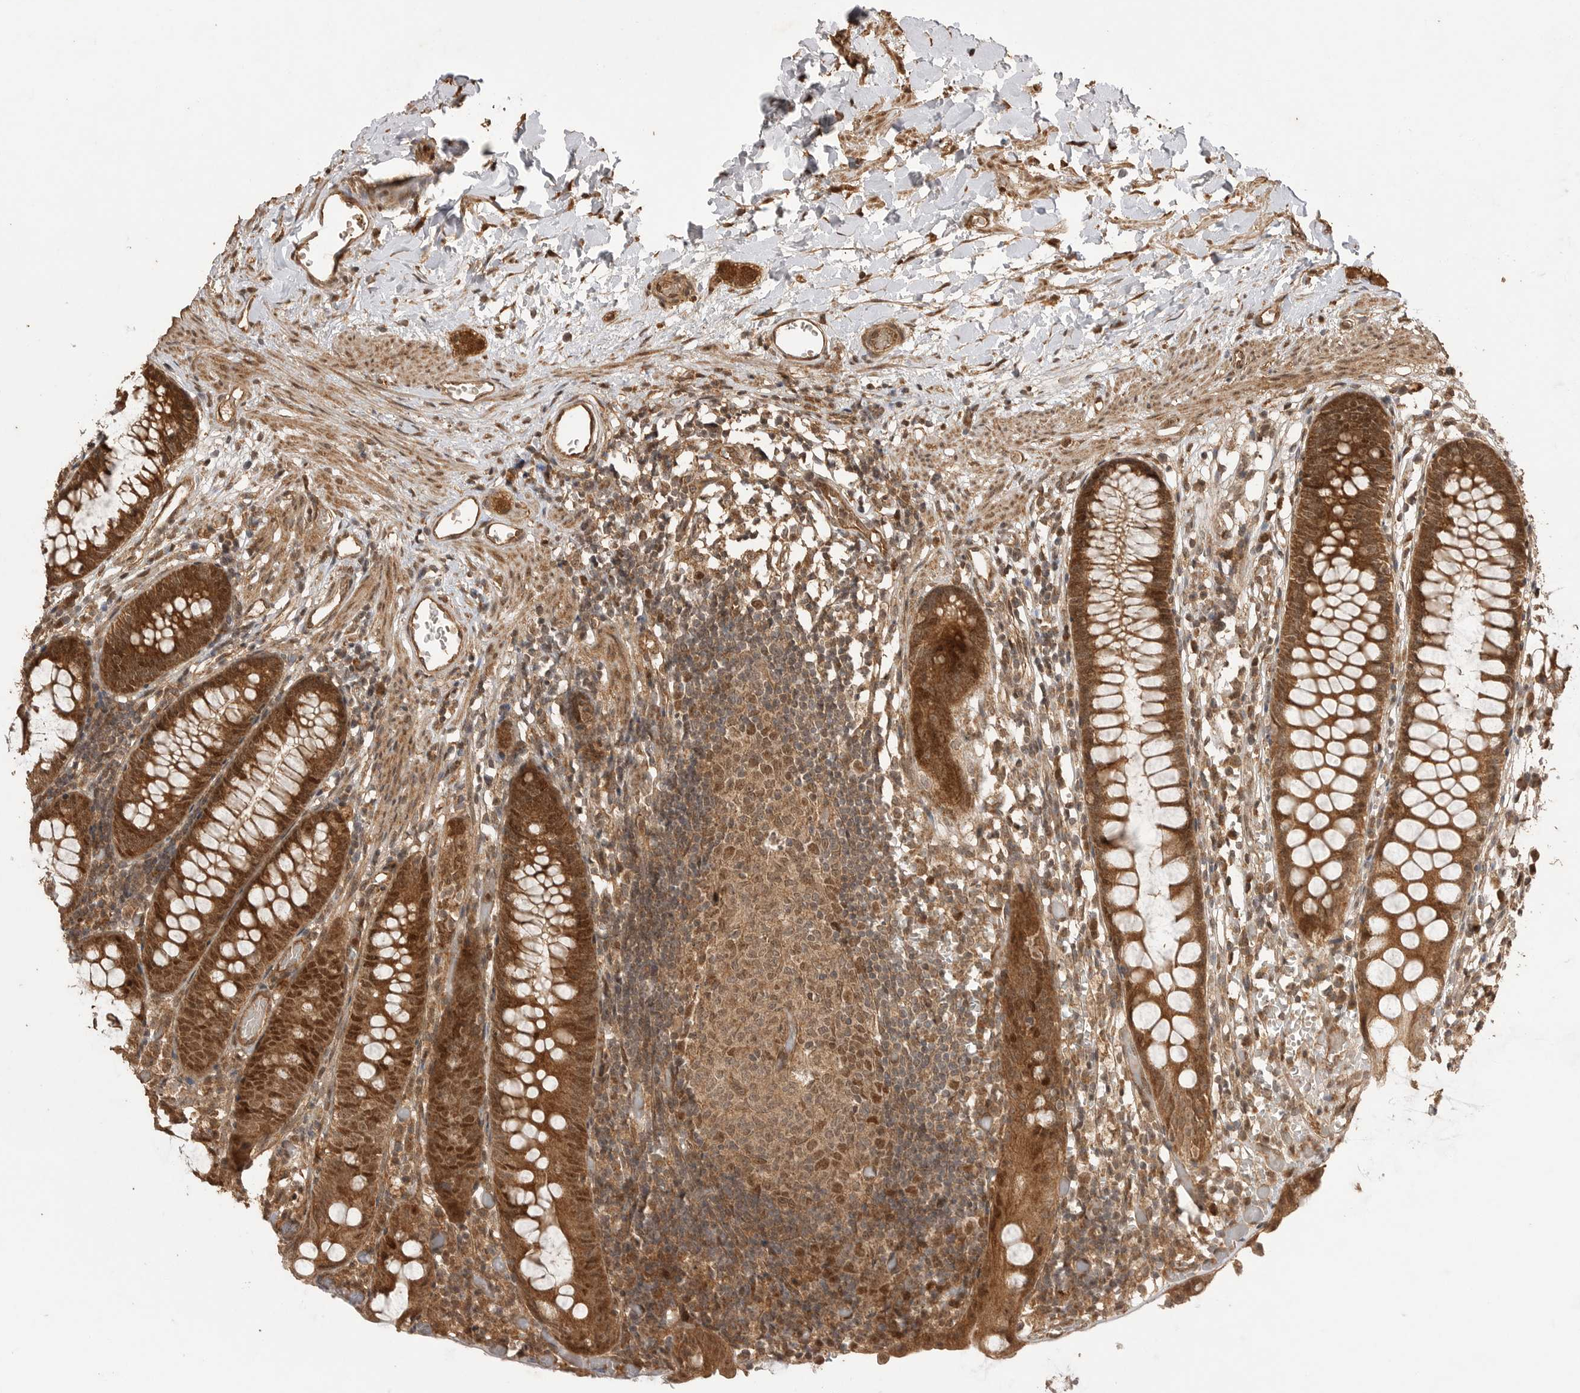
{"staining": {"intensity": "moderate", "quantity": ">75%", "location": "cytoplasmic/membranous"}, "tissue": "colon", "cell_type": "Endothelial cells", "image_type": "normal", "snomed": [{"axis": "morphology", "description": "Normal tissue, NOS"}, {"axis": "topography", "description": "Colon"}], "caption": "An immunohistochemistry image of unremarkable tissue is shown. Protein staining in brown highlights moderate cytoplasmic/membranous positivity in colon within endothelial cells.", "gene": "BOC", "patient": {"sex": "male", "age": 14}}